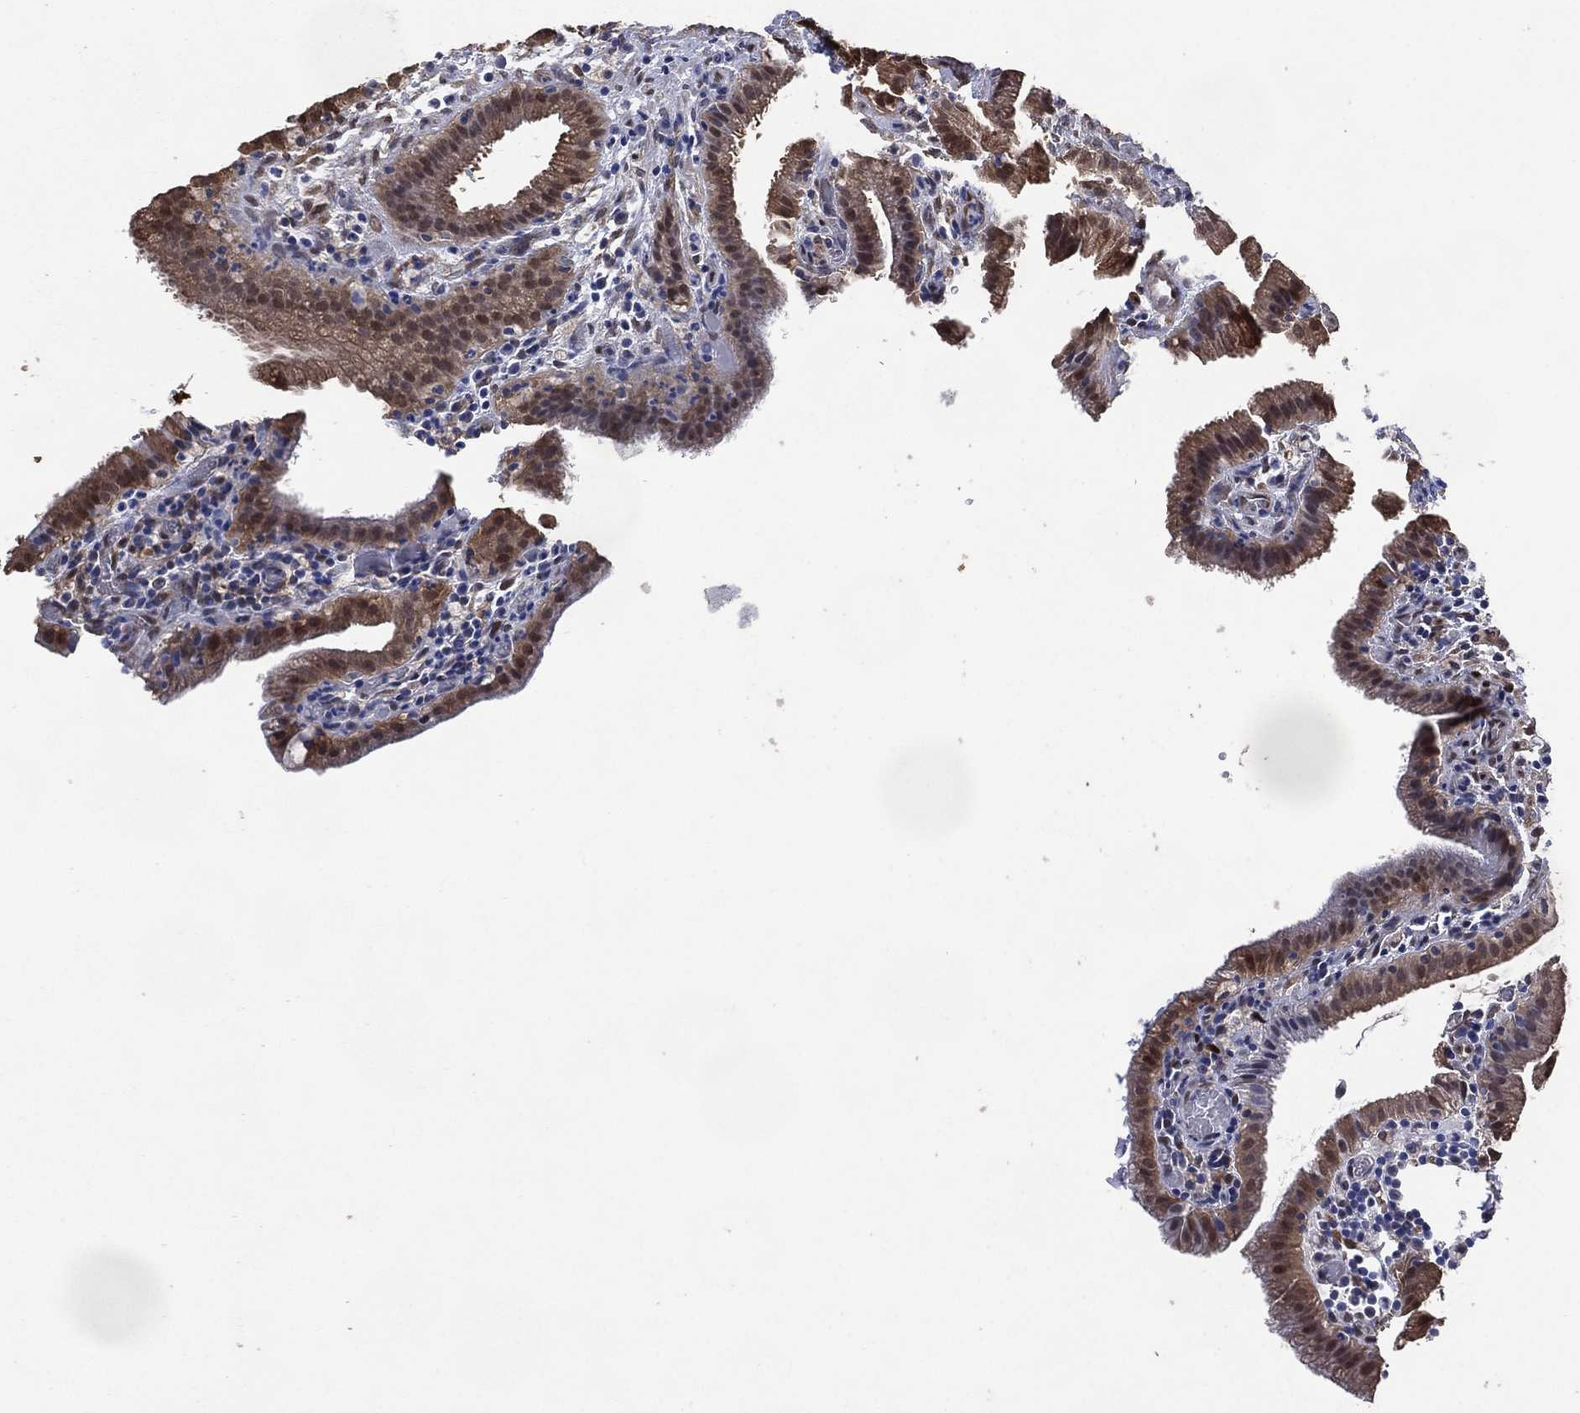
{"staining": {"intensity": "strong", "quantity": "<25%", "location": "cytoplasmic/membranous,nuclear"}, "tissue": "gallbladder", "cell_type": "Glandular cells", "image_type": "normal", "snomed": [{"axis": "morphology", "description": "Normal tissue, NOS"}, {"axis": "topography", "description": "Gallbladder"}], "caption": "This micrograph demonstrates immunohistochemistry (IHC) staining of unremarkable gallbladder, with medium strong cytoplasmic/membranous,nuclear staining in about <25% of glandular cells.", "gene": "AK1", "patient": {"sex": "male", "age": 62}}